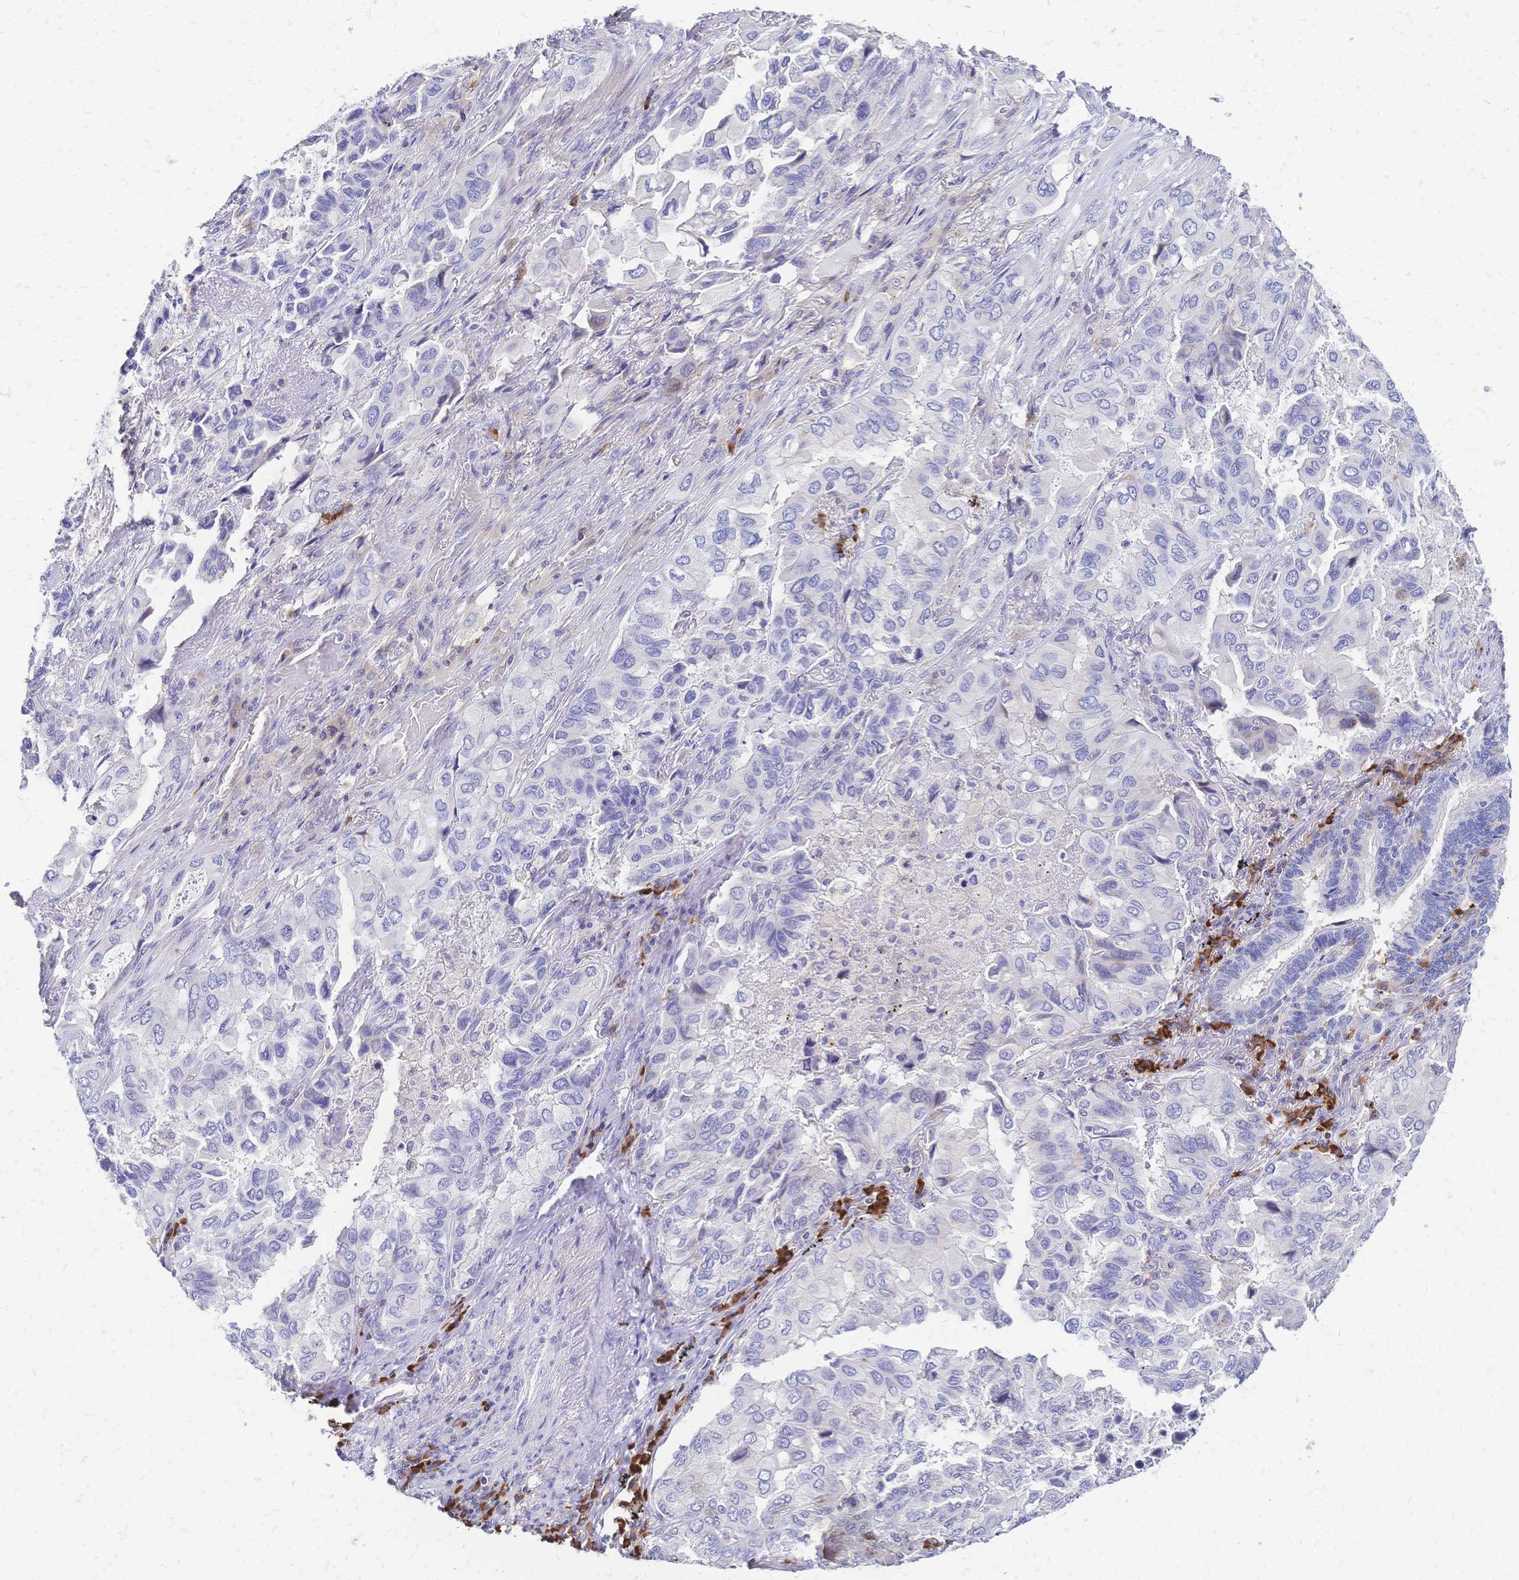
{"staining": {"intensity": "negative", "quantity": "none", "location": "none"}, "tissue": "lung cancer", "cell_type": "Tumor cells", "image_type": "cancer", "snomed": [{"axis": "morphology", "description": "Aneuploidy"}, {"axis": "morphology", "description": "Adenocarcinoma, NOS"}, {"axis": "morphology", "description": "Adenocarcinoma, metastatic, NOS"}, {"axis": "topography", "description": "Lymph node"}, {"axis": "topography", "description": "Lung"}], "caption": "The histopathology image reveals no staining of tumor cells in lung adenocarcinoma. Brightfield microscopy of immunohistochemistry (IHC) stained with DAB (brown) and hematoxylin (blue), captured at high magnification.", "gene": "IL2RA", "patient": {"sex": "female", "age": 48}}